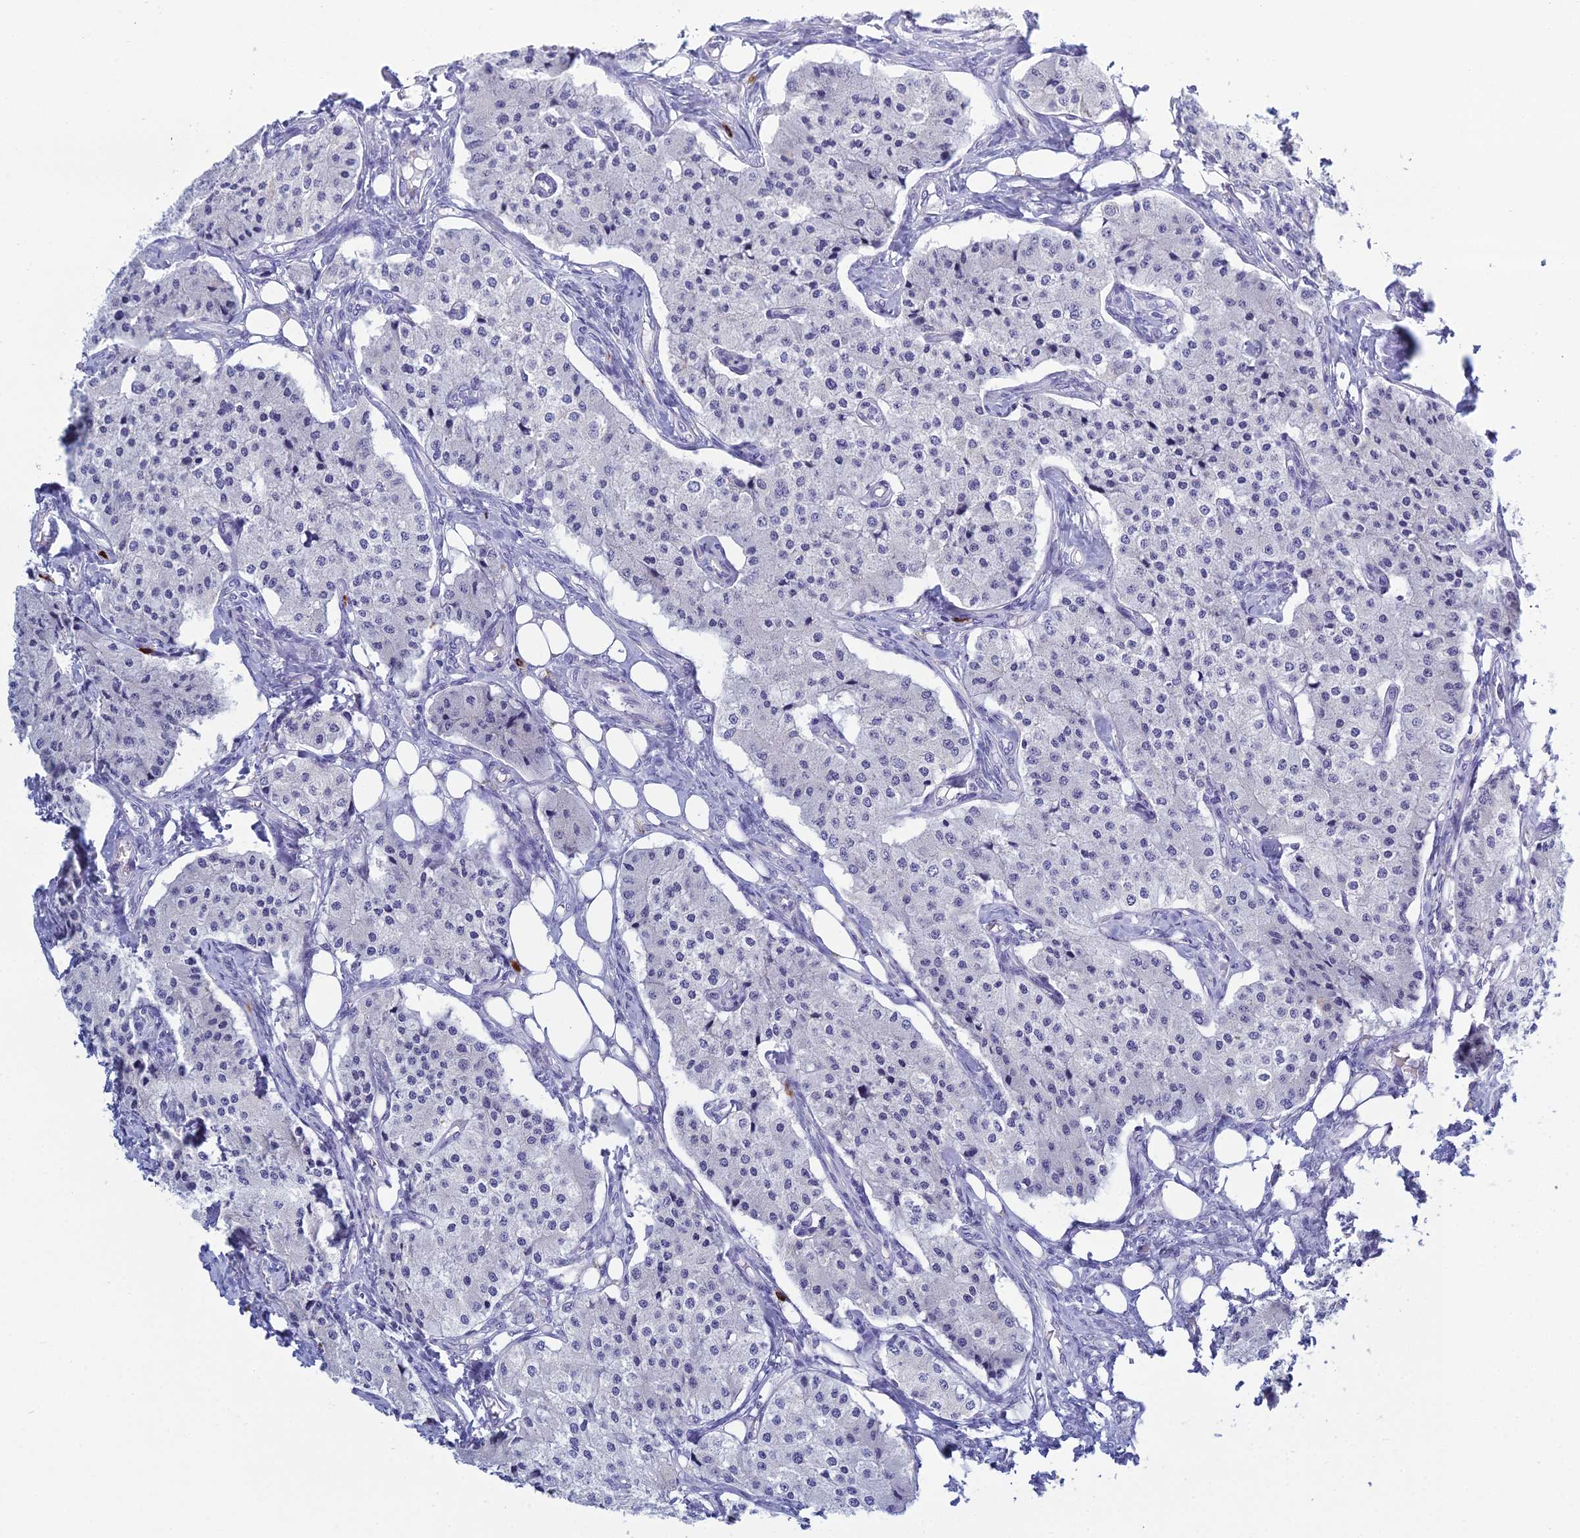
{"staining": {"intensity": "negative", "quantity": "none", "location": "none"}, "tissue": "carcinoid", "cell_type": "Tumor cells", "image_type": "cancer", "snomed": [{"axis": "morphology", "description": "Carcinoid, malignant, NOS"}, {"axis": "topography", "description": "Colon"}], "caption": "High magnification brightfield microscopy of carcinoid (malignant) stained with DAB (brown) and counterstained with hematoxylin (blue): tumor cells show no significant expression.", "gene": "MUC13", "patient": {"sex": "female", "age": 52}}